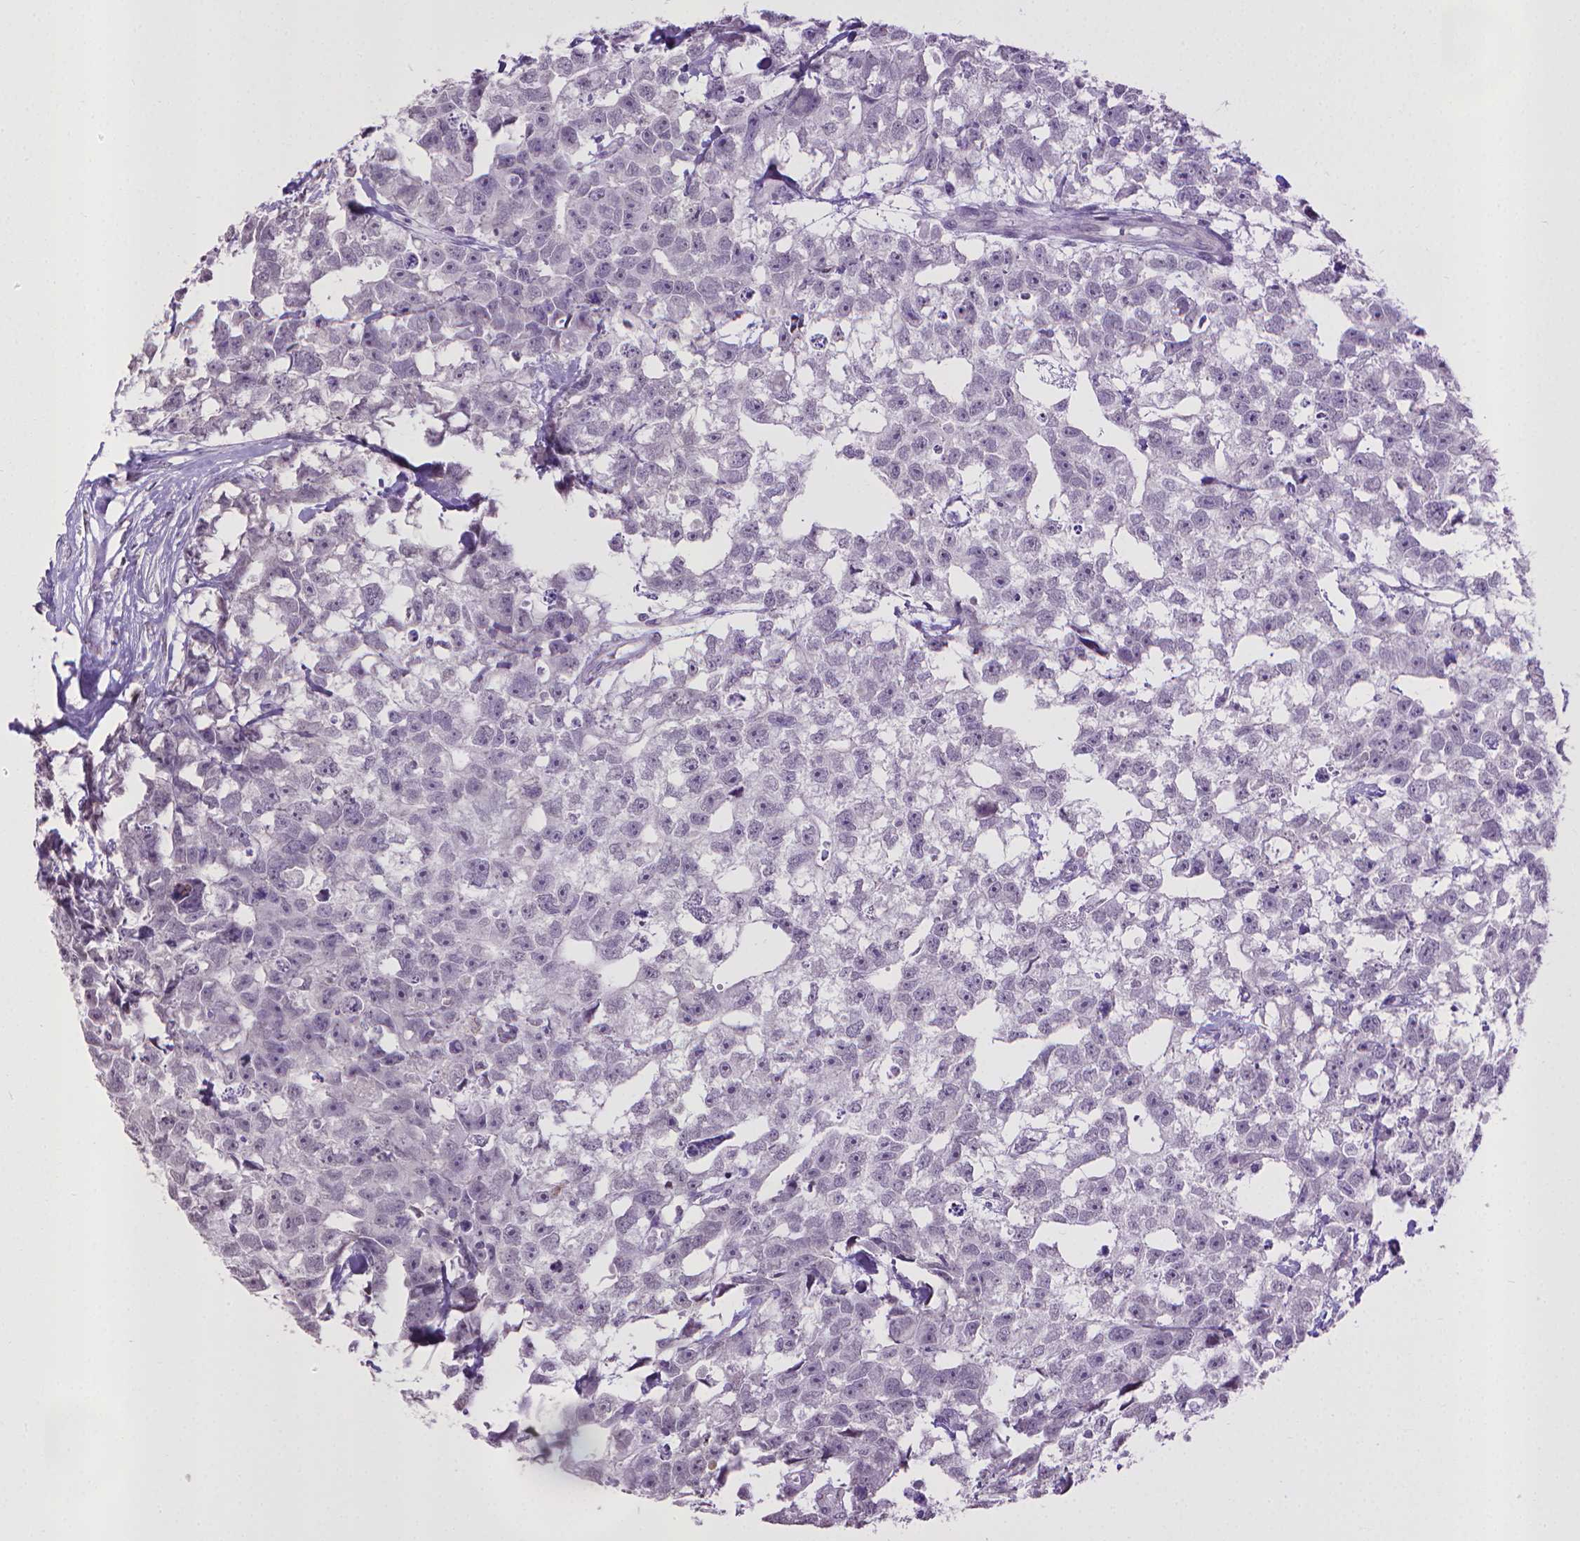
{"staining": {"intensity": "negative", "quantity": "none", "location": "none"}, "tissue": "testis cancer", "cell_type": "Tumor cells", "image_type": "cancer", "snomed": [{"axis": "morphology", "description": "Carcinoma, Embryonal, NOS"}, {"axis": "morphology", "description": "Teratoma, malignant, NOS"}, {"axis": "topography", "description": "Testis"}], "caption": "There is no significant expression in tumor cells of malignant teratoma (testis). (DAB (3,3'-diaminobenzidine) immunohistochemistry (IHC), high magnification).", "gene": "KMO", "patient": {"sex": "male", "age": 44}}